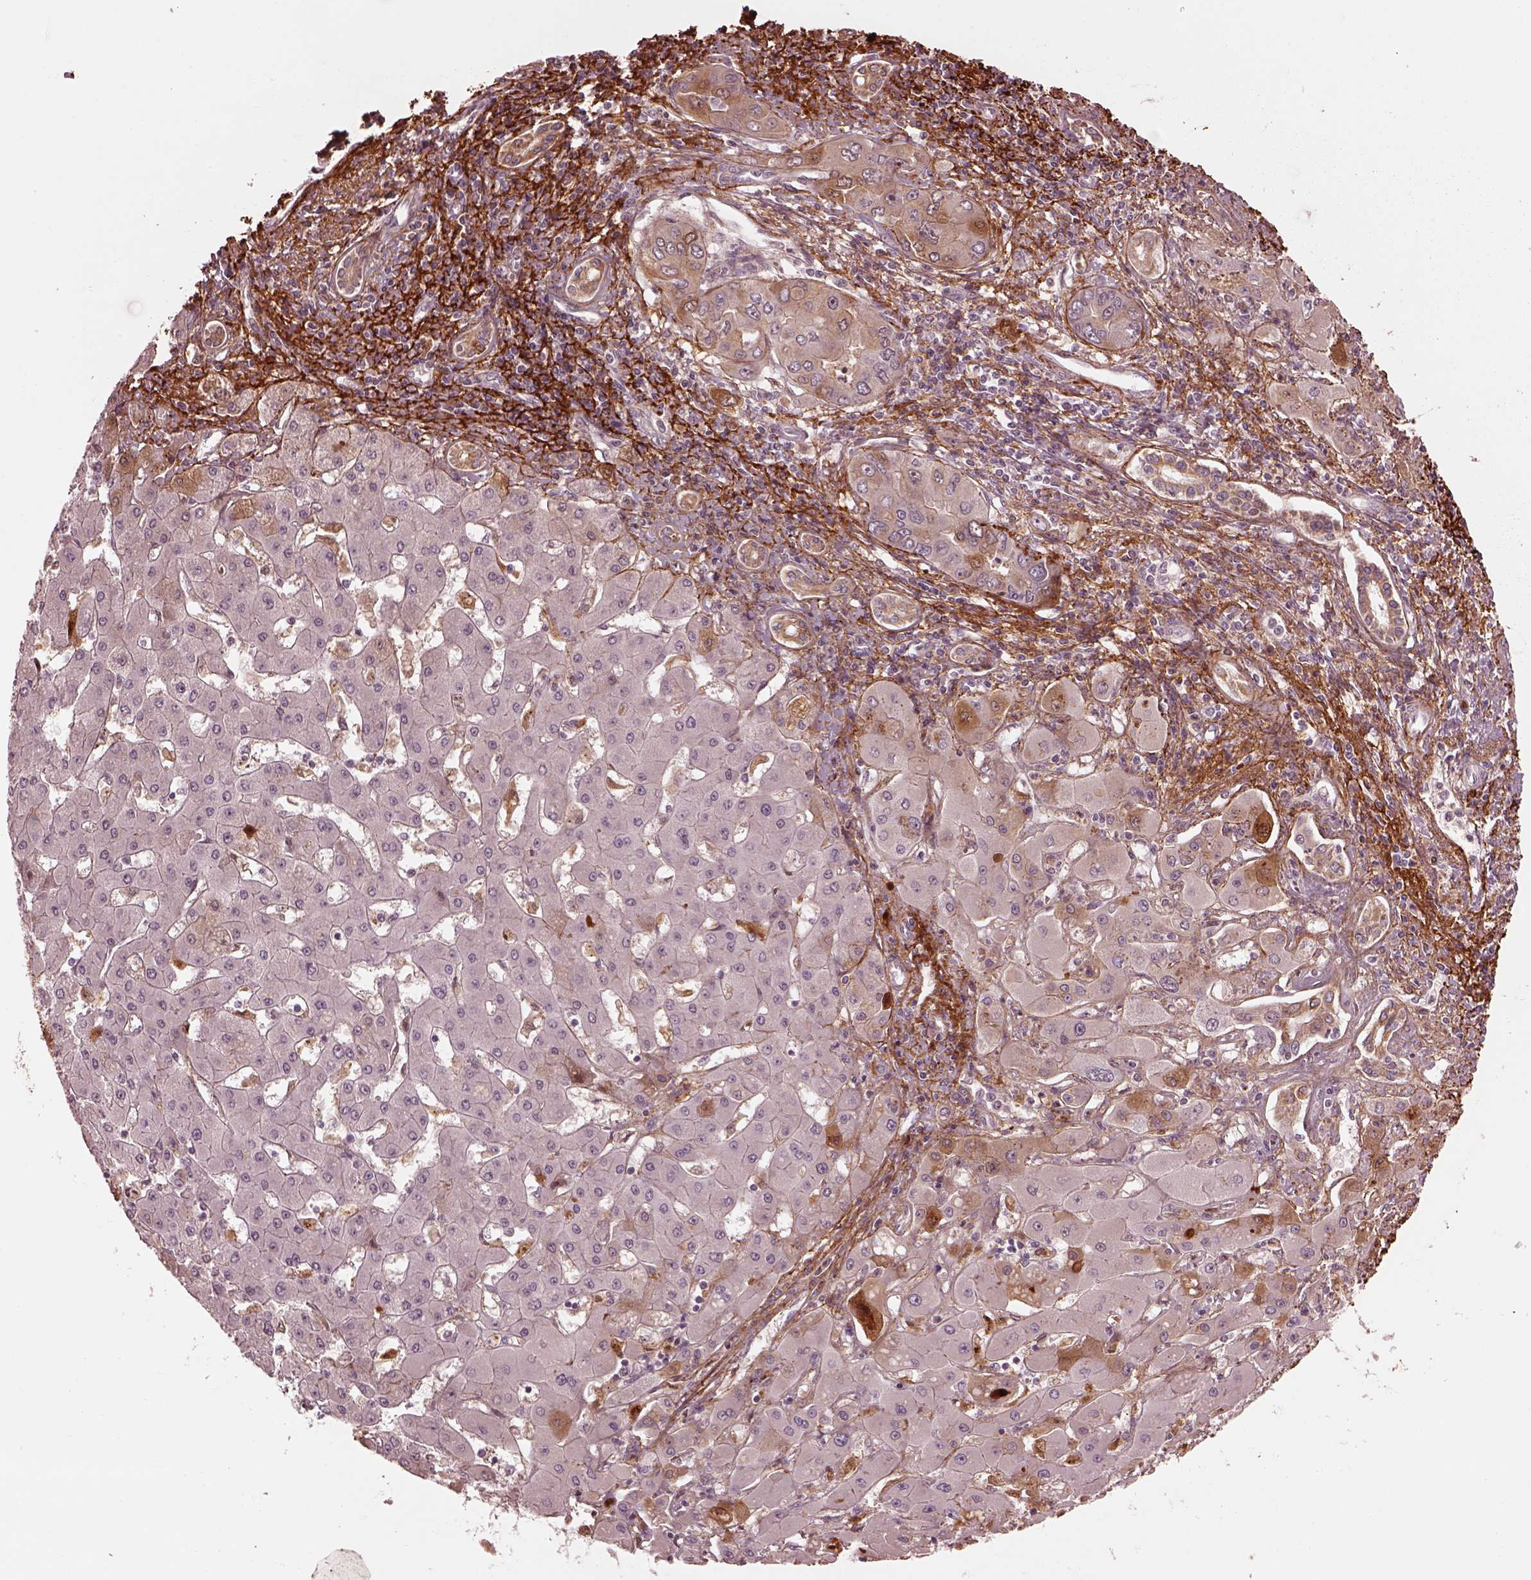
{"staining": {"intensity": "weak", "quantity": "<25%", "location": "cytoplasmic/membranous"}, "tissue": "liver cancer", "cell_type": "Tumor cells", "image_type": "cancer", "snomed": [{"axis": "morphology", "description": "Cholangiocarcinoma"}, {"axis": "topography", "description": "Liver"}], "caption": "This is an immunohistochemistry (IHC) histopathology image of liver cancer. There is no positivity in tumor cells.", "gene": "EFEMP1", "patient": {"sex": "male", "age": 67}}